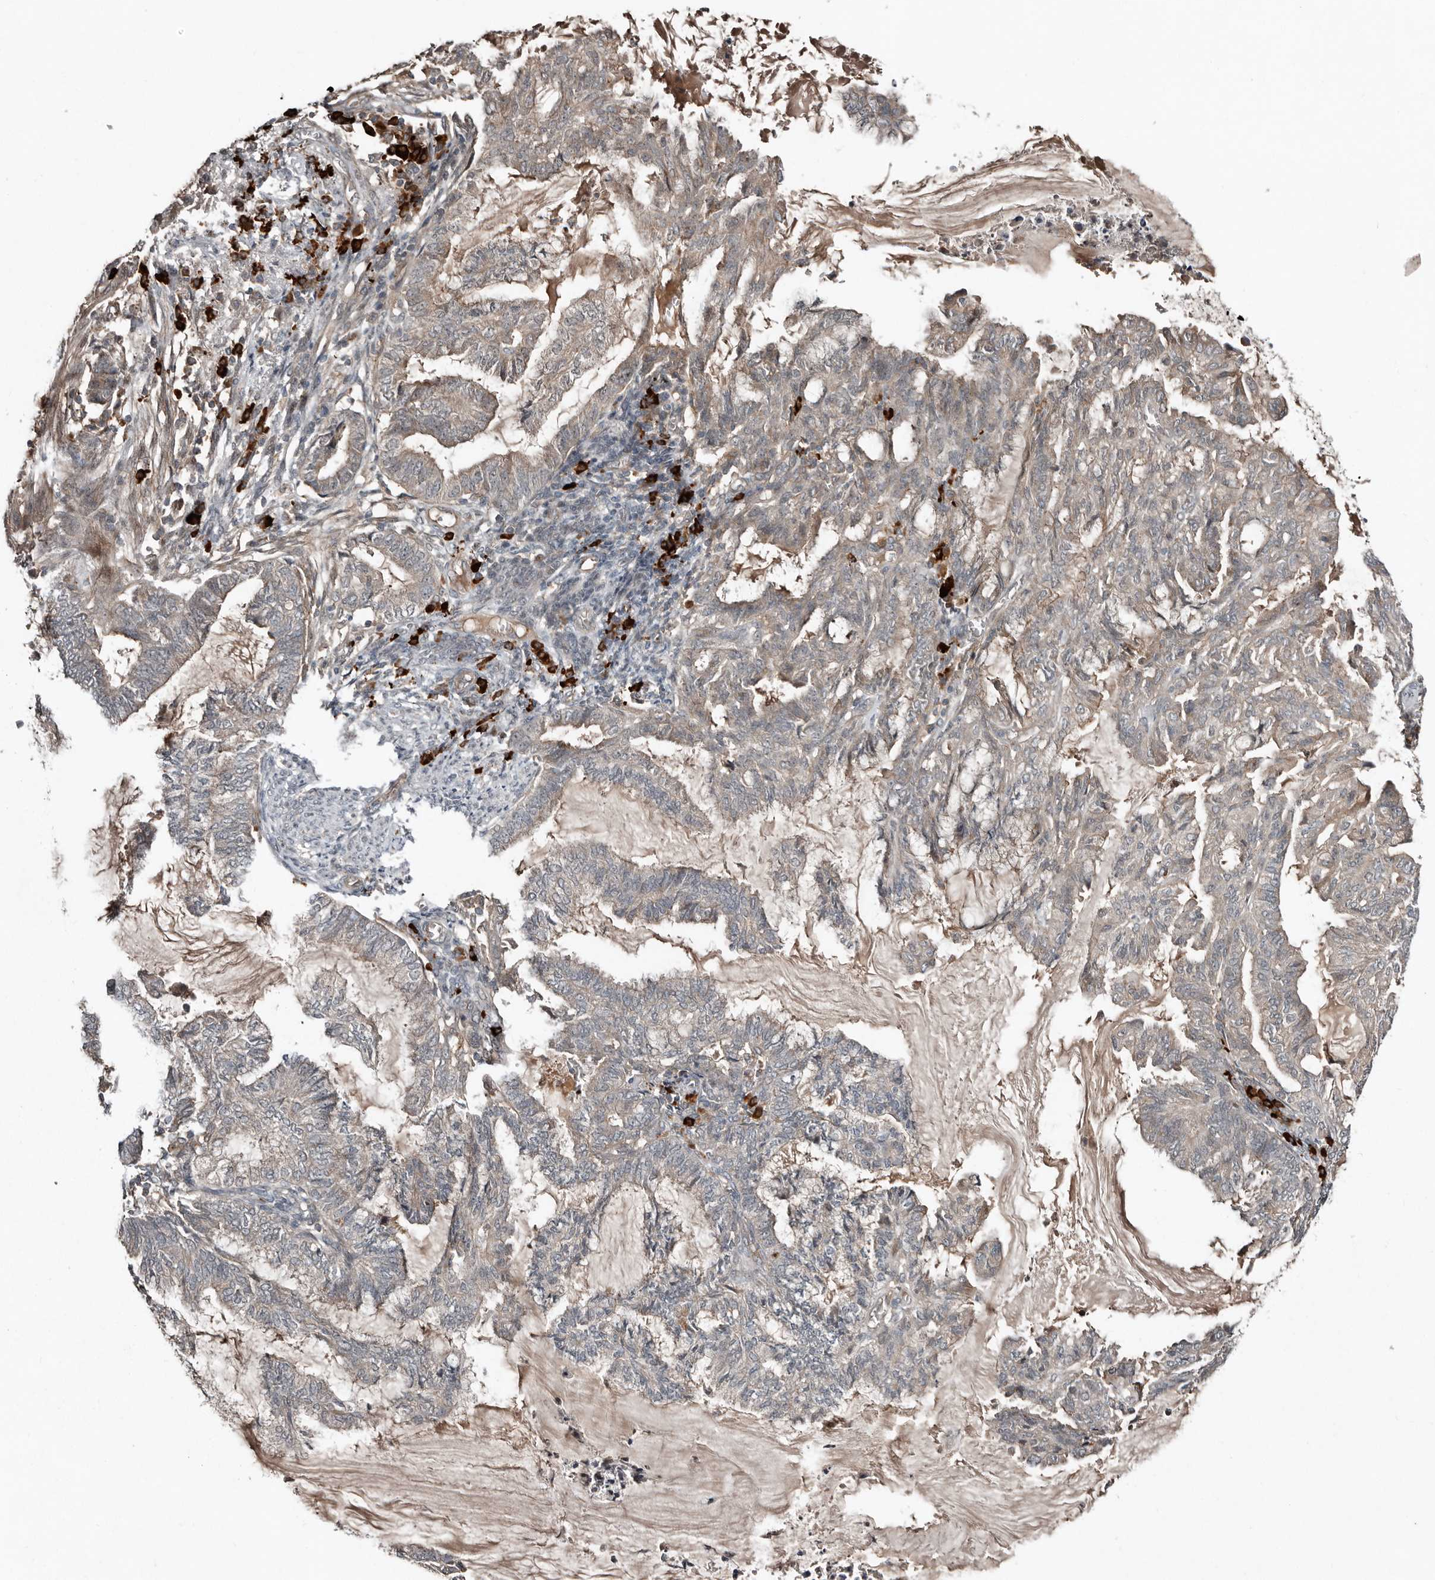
{"staining": {"intensity": "weak", "quantity": "<25%", "location": "cytoplasmic/membranous"}, "tissue": "endometrial cancer", "cell_type": "Tumor cells", "image_type": "cancer", "snomed": [{"axis": "morphology", "description": "Adenocarcinoma, NOS"}, {"axis": "topography", "description": "Endometrium"}], "caption": "This is a histopathology image of immunohistochemistry (IHC) staining of endometrial adenocarcinoma, which shows no positivity in tumor cells.", "gene": "TEAD3", "patient": {"sex": "female", "age": 86}}